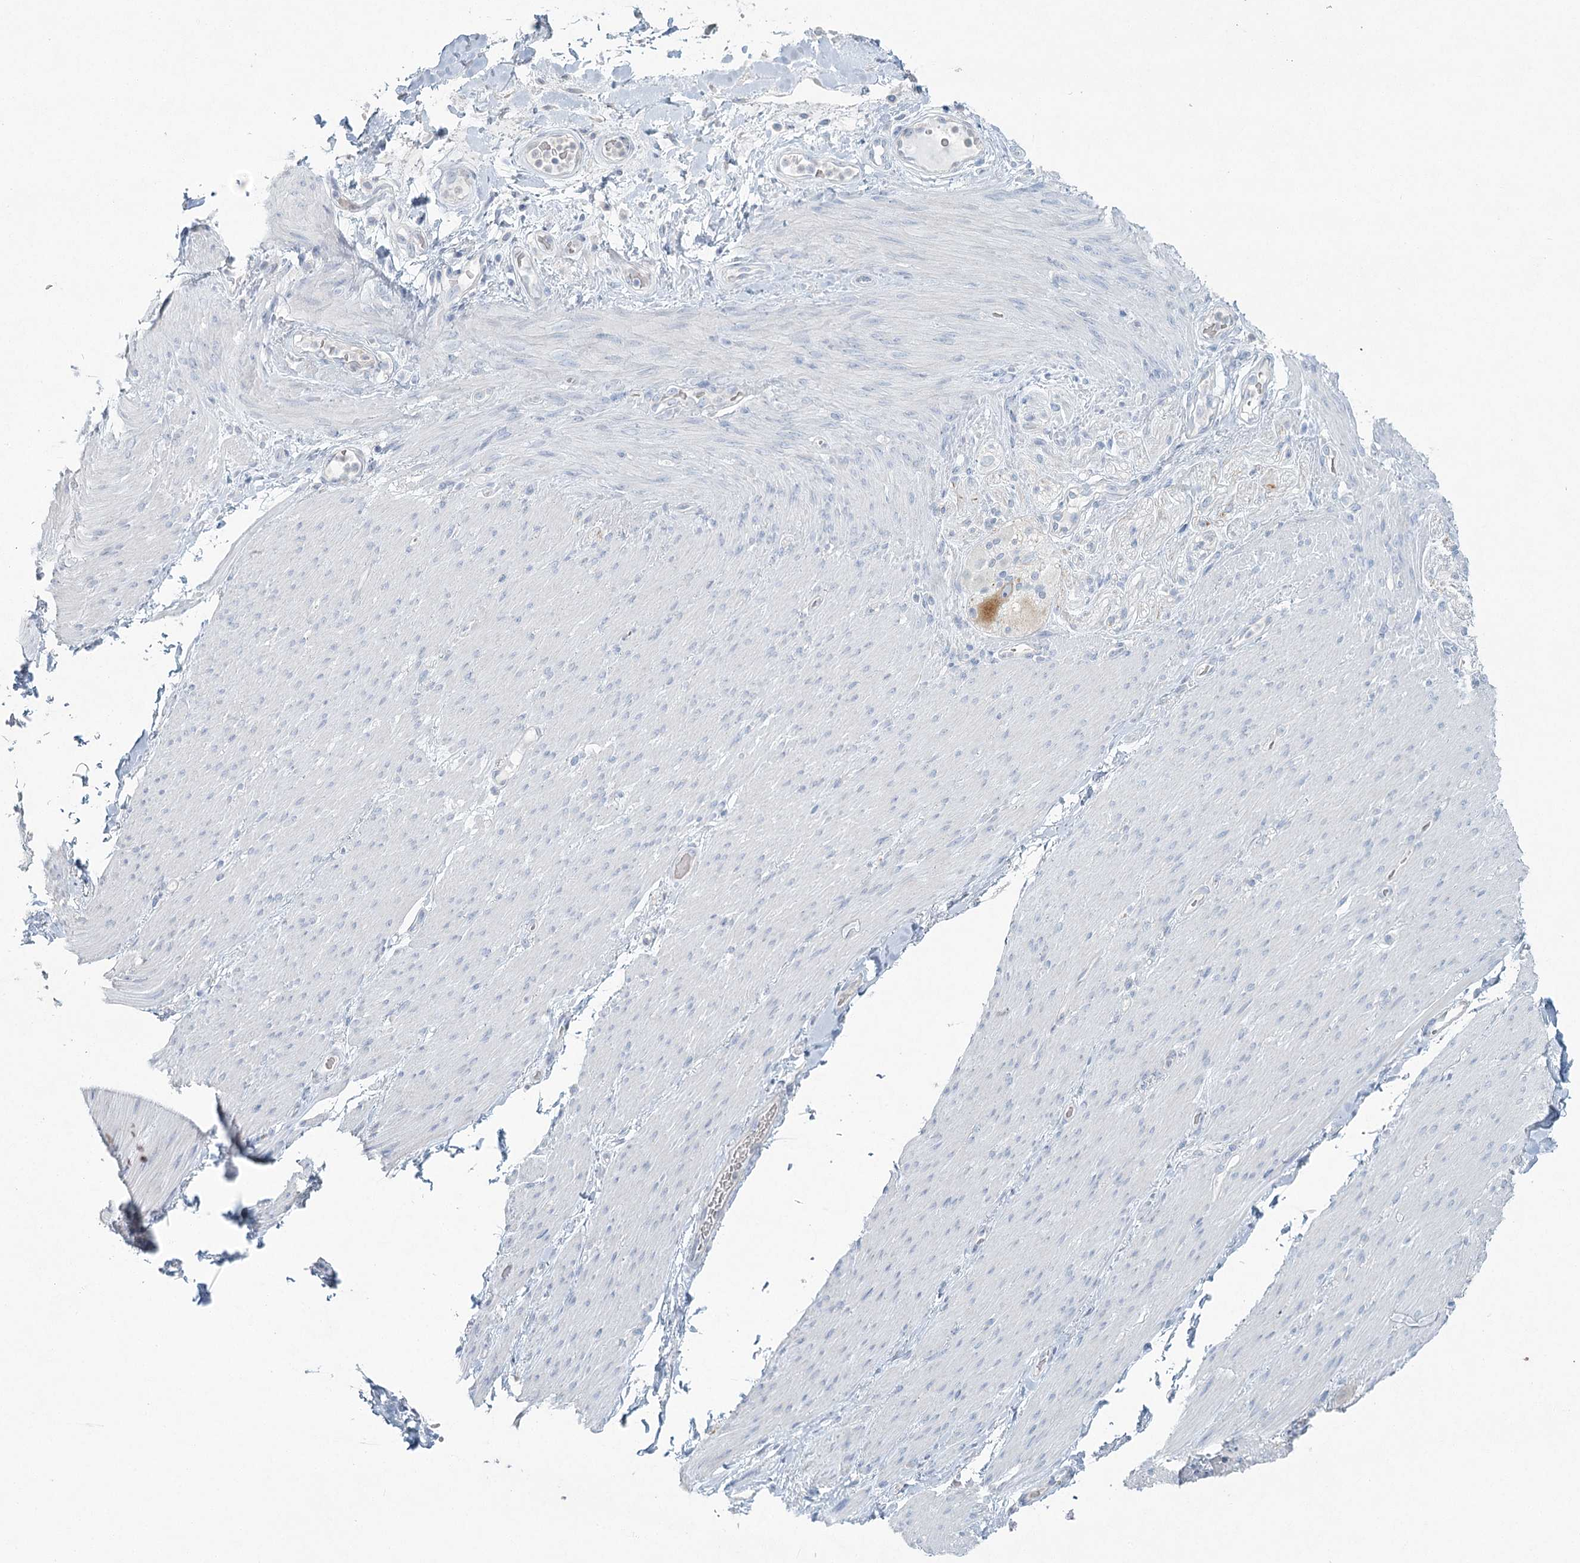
{"staining": {"intensity": "negative", "quantity": "none", "location": "none"}, "tissue": "adipose tissue", "cell_type": "Adipocytes", "image_type": "normal", "snomed": [{"axis": "morphology", "description": "Normal tissue, NOS"}, {"axis": "topography", "description": "Colon"}, {"axis": "topography", "description": "Peripheral nerve tissue"}], "caption": "Adipocytes show no significant expression in unremarkable adipose tissue. (IHC, brightfield microscopy, high magnification).", "gene": "LRP2BP", "patient": {"sex": "female", "age": 61}}